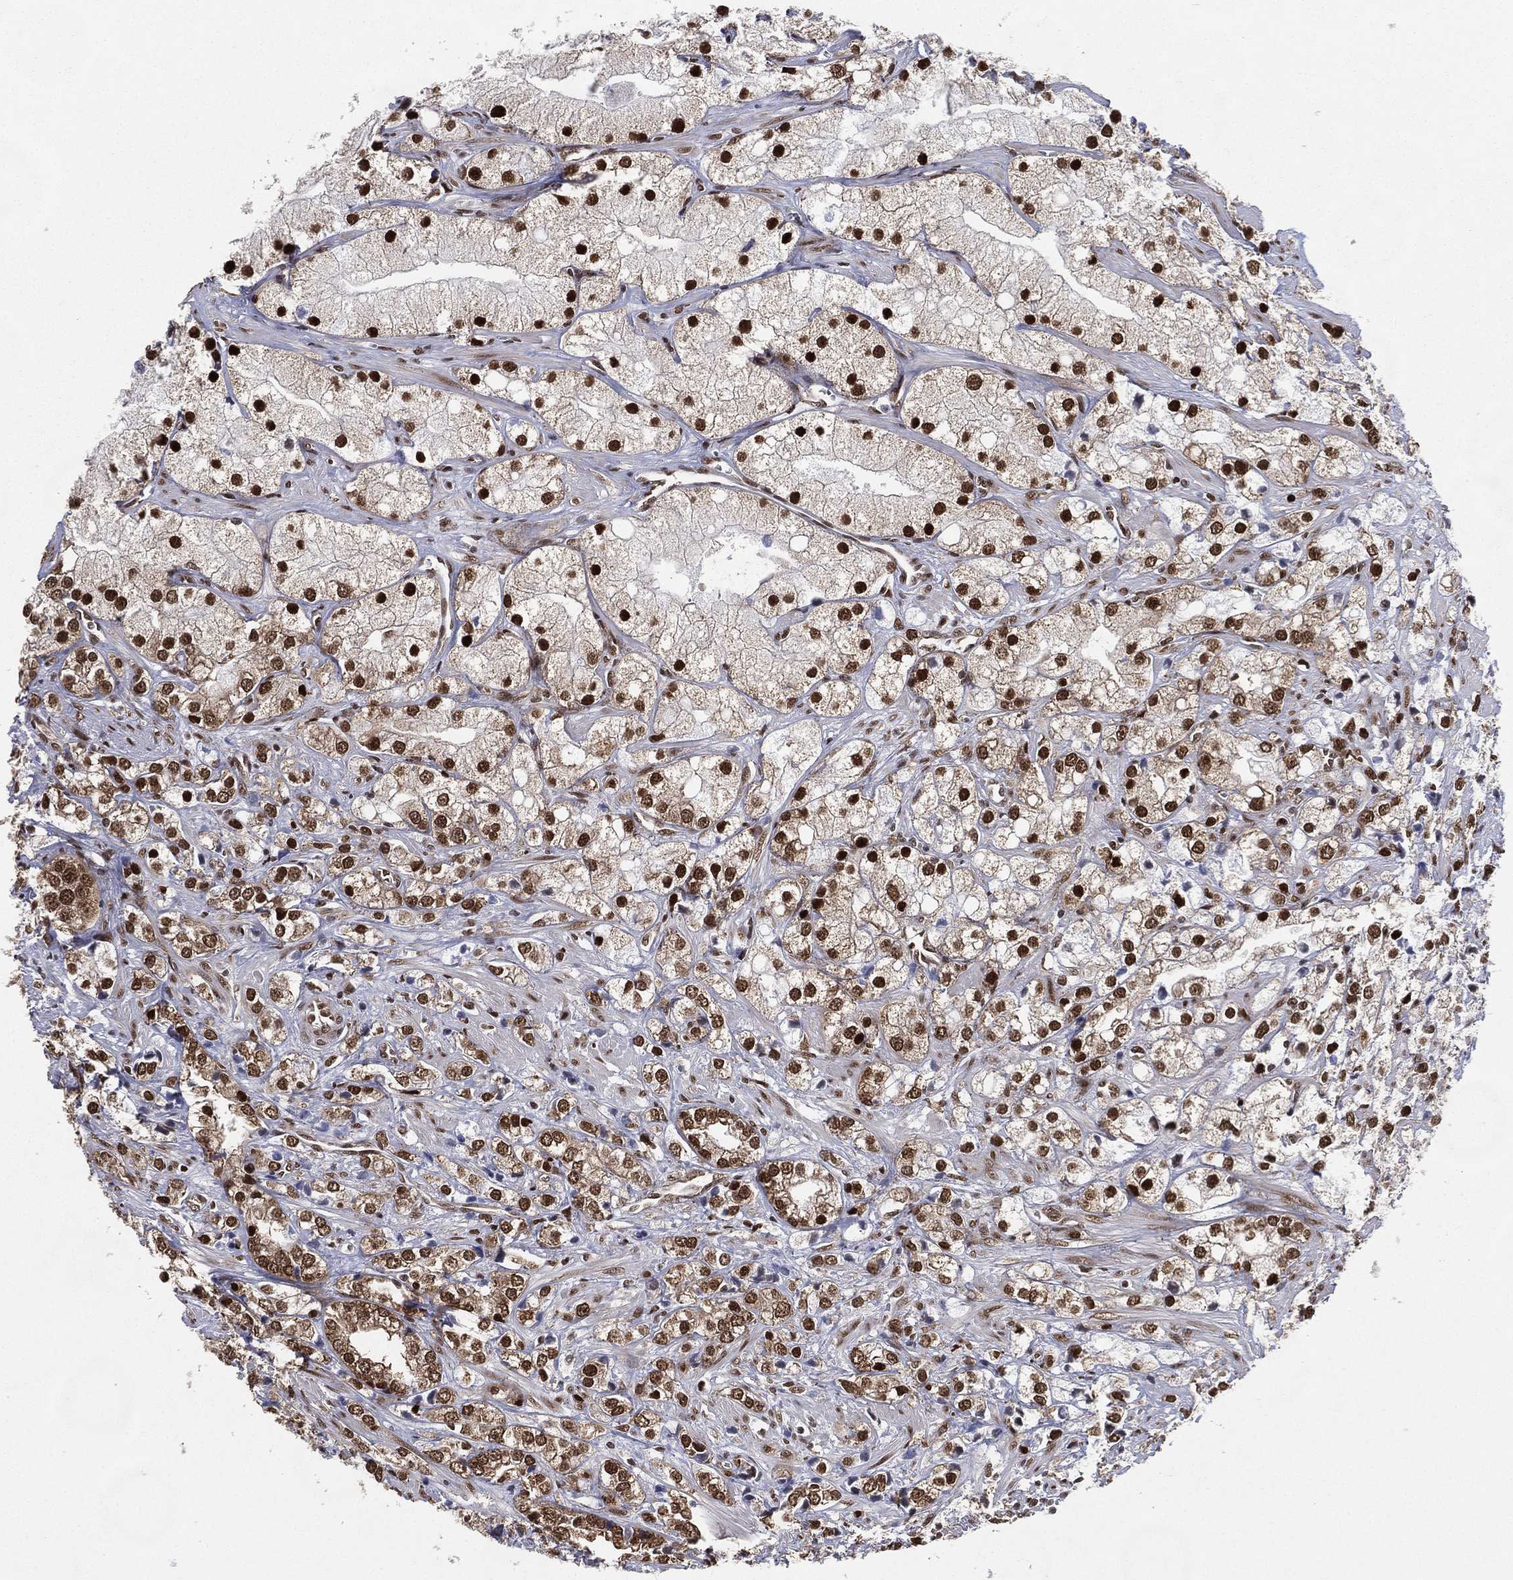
{"staining": {"intensity": "strong", "quantity": ">75%", "location": "nuclear"}, "tissue": "prostate cancer", "cell_type": "Tumor cells", "image_type": "cancer", "snomed": [{"axis": "morphology", "description": "Adenocarcinoma, NOS"}, {"axis": "topography", "description": "Prostate and seminal vesicle, NOS"}, {"axis": "topography", "description": "Prostate"}], "caption": "Tumor cells show strong nuclear staining in about >75% of cells in prostate cancer (adenocarcinoma).", "gene": "FUBP3", "patient": {"sex": "male", "age": 79}}